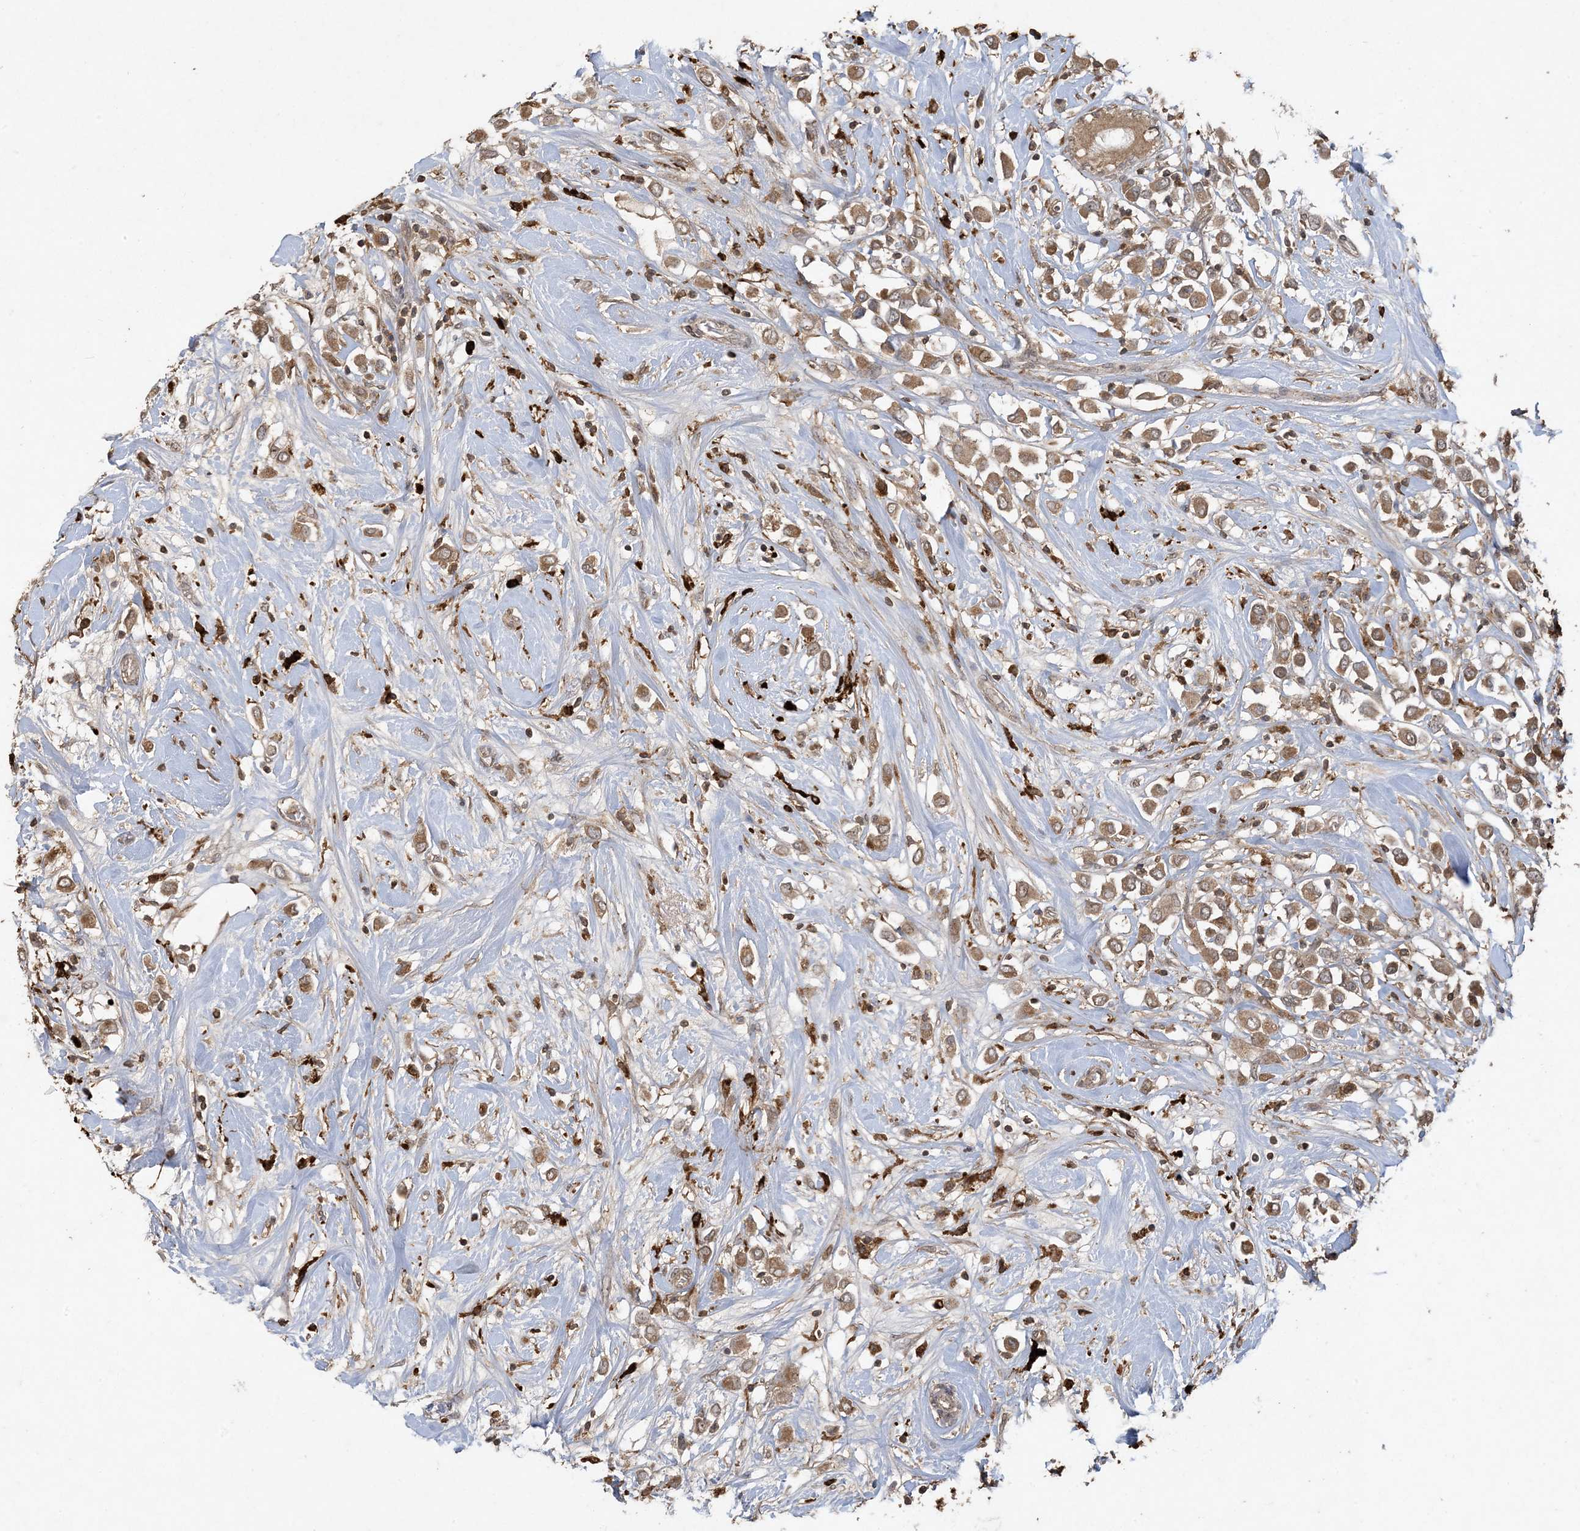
{"staining": {"intensity": "moderate", "quantity": ">75%", "location": "cytoplasmic/membranous"}, "tissue": "breast cancer", "cell_type": "Tumor cells", "image_type": "cancer", "snomed": [{"axis": "morphology", "description": "Duct carcinoma"}, {"axis": "topography", "description": "Breast"}], "caption": "Brown immunohistochemical staining in human breast cancer demonstrates moderate cytoplasmic/membranous expression in about >75% of tumor cells. (brown staining indicates protein expression, while blue staining denotes nuclei).", "gene": "EFCAB8", "patient": {"sex": "female", "age": 61}}